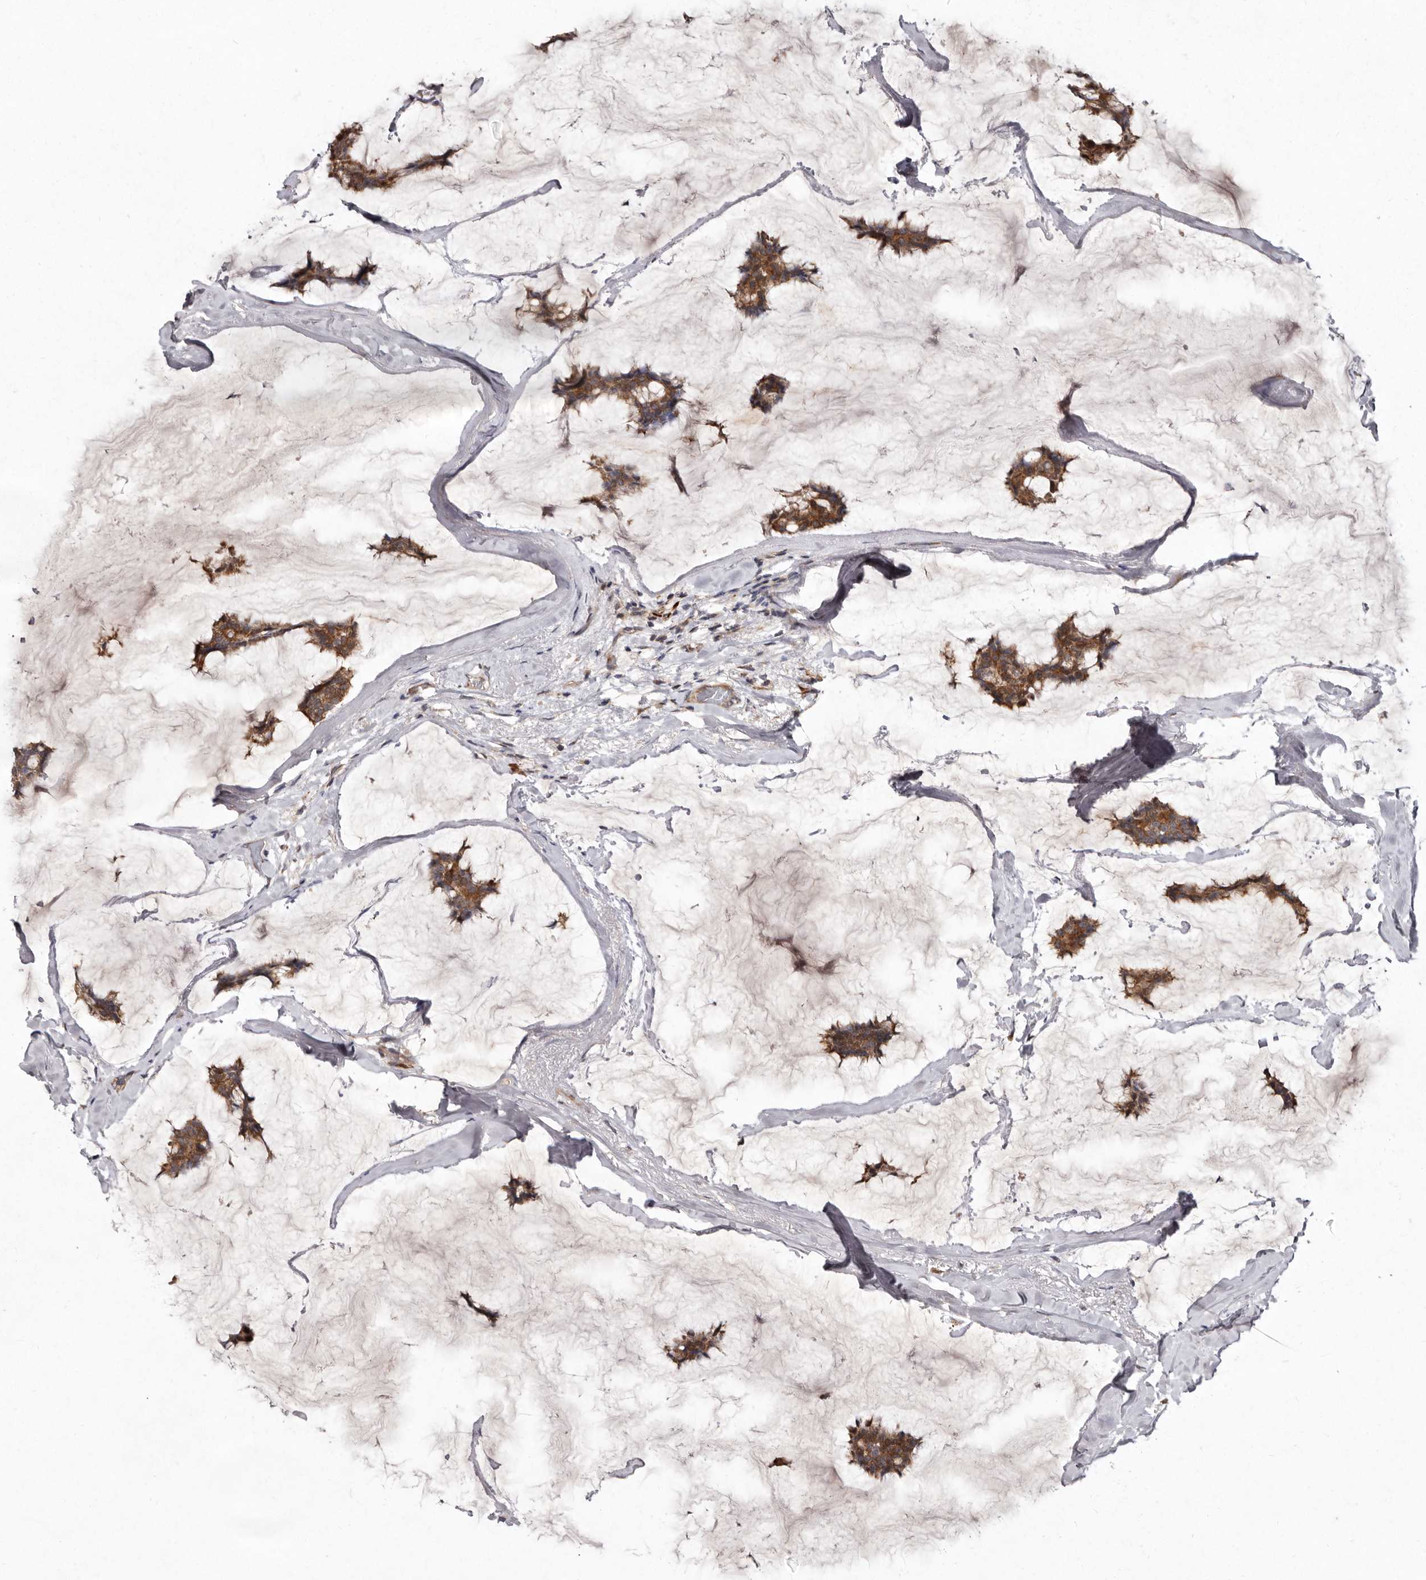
{"staining": {"intensity": "strong", "quantity": ">75%", "location": "cytoplasmic/membranous"}, "tissue": "breast cancer", "cell_type": "Tumor cells", "image_type": "cancer", "snomed": [{"axis": "morphology", "description": "Duct carcinoma"}, {"axis": "topography", "description": "Breast"}], "caption": "IHC histopathology image of neoplastic tissue: human breast cancer stained using IHC shows high levels of strong protein expression localized specifically in the cytoplasmic/membranous of tumor cells, appearing as a cytoplasmic/membranous brown color.", "gene": "FLAD1", "patient": {"sex": "female", "age": 93}}